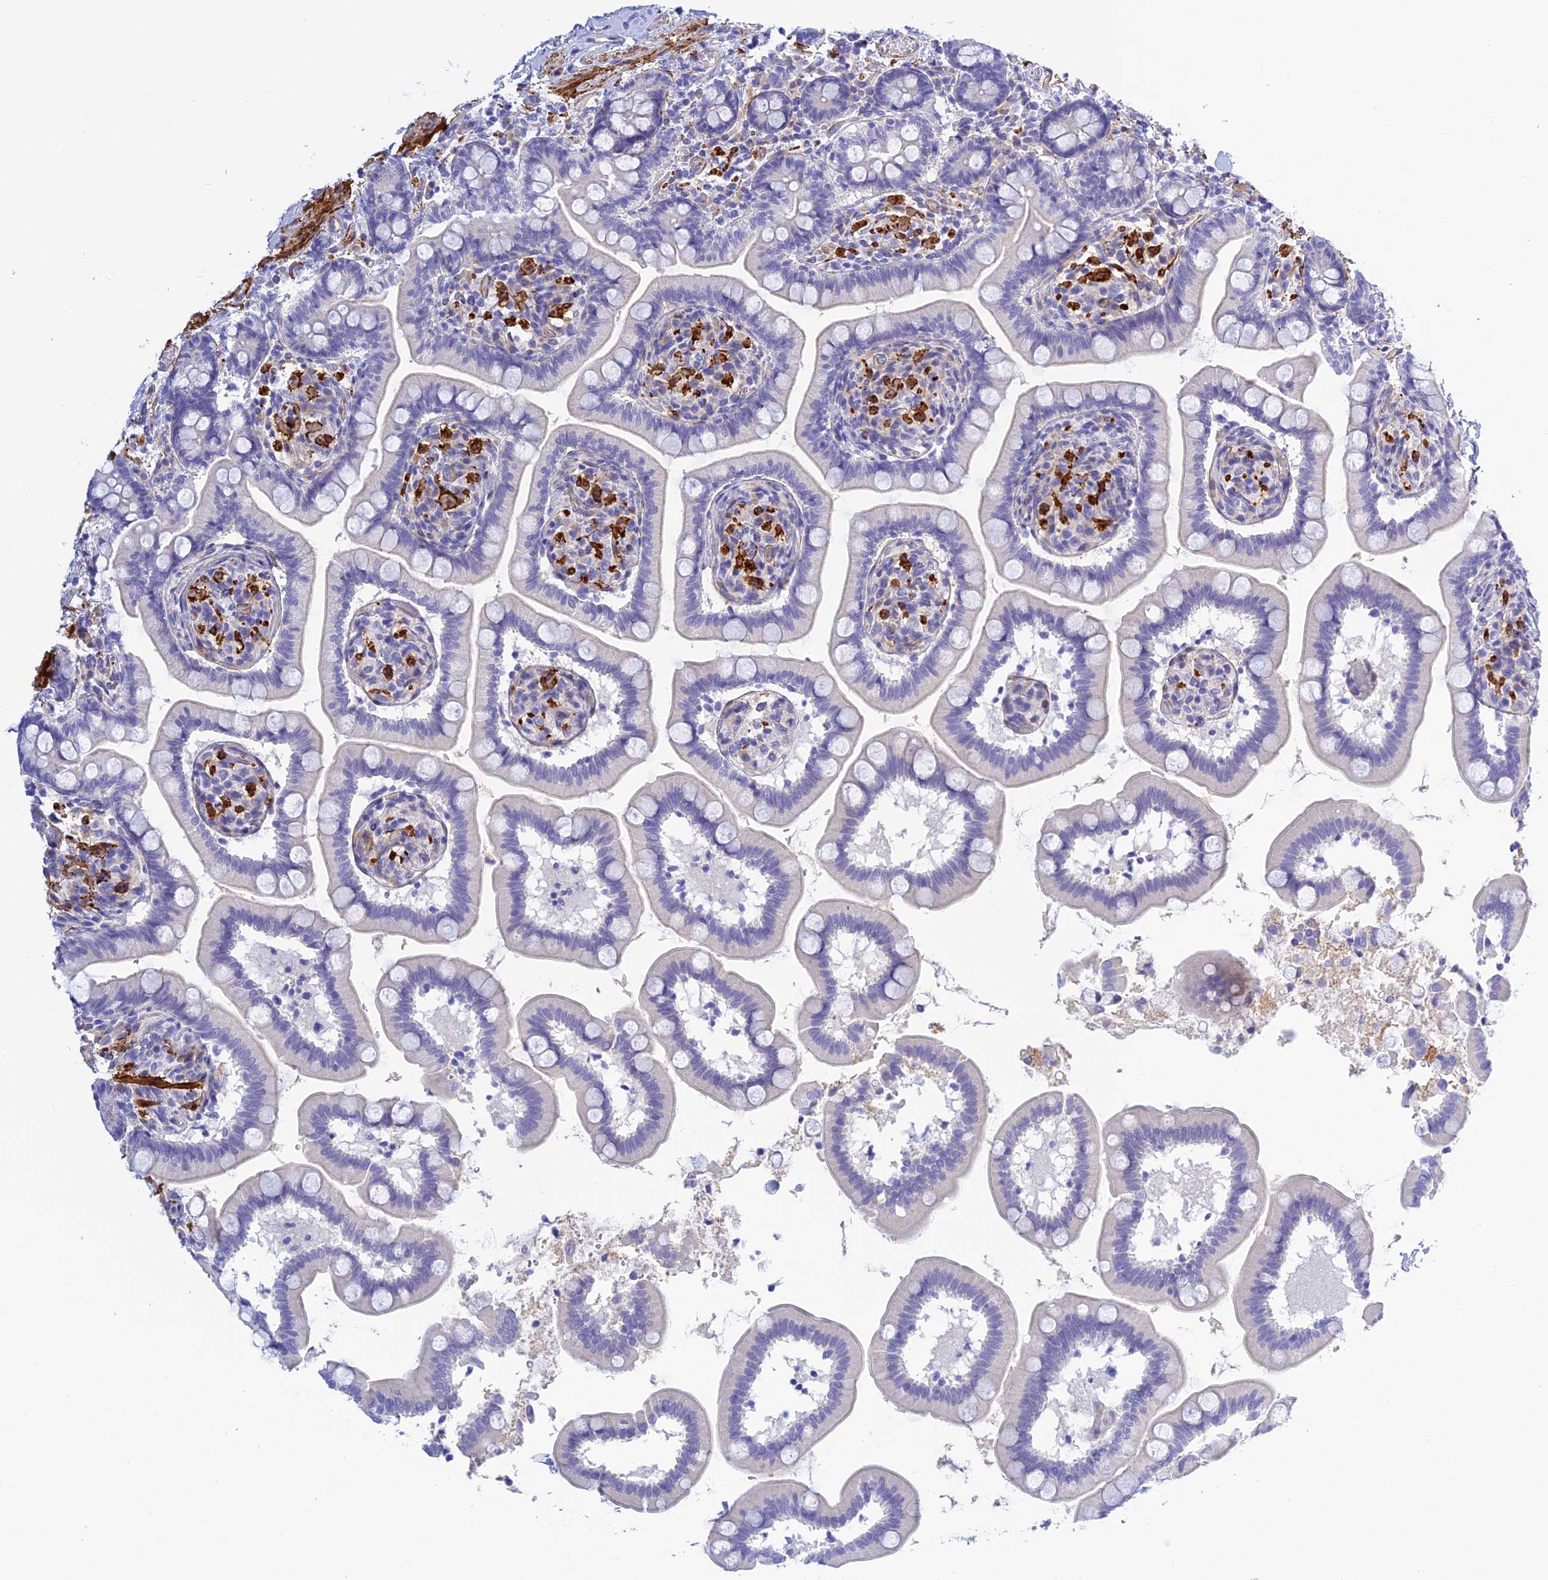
{"staining": {"intensity": "negative", "quantity": "none", "location": "none"}, "tissue": "small intestine", "cell_type": "Glandular cells", "image_type": "normal", "snomed": [{"axis": "morphology", "description": "Normal tissue, NOS"}, {"axis": "topography", "description": "Small intestine"}], "caption": "Small intestine stained for a protein using immunohistochemistry displays no staining glandular cells.", "gene": "ZDHHC16", "patient": {"sex": "female", "age": 64}}